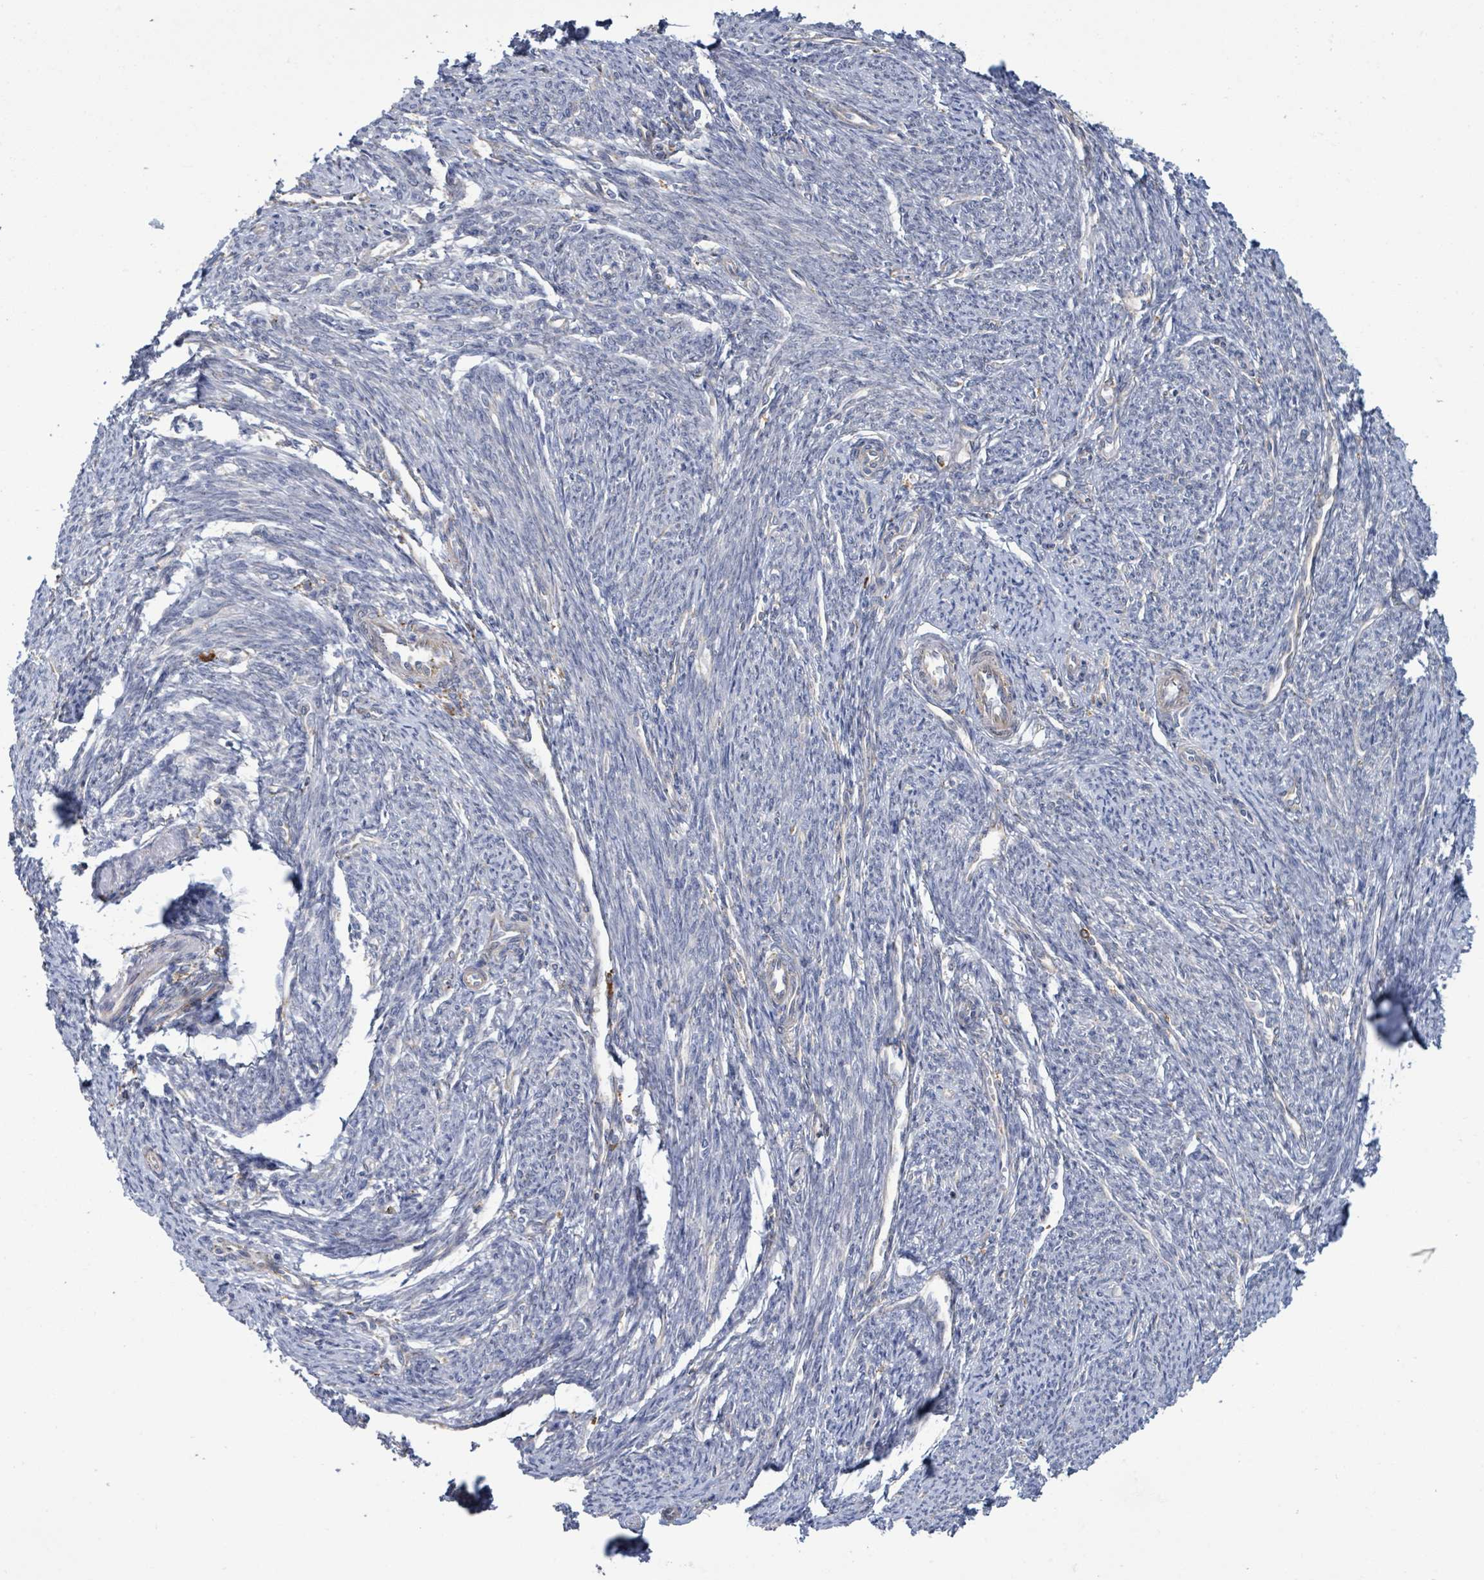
{"staining": {"intensity": "moderate", "quantity": "25%-75%", "location": "cytoplasmic/membranous"}, "tissue": "smooth muscle", "cell_type": "Smooth muscle cells", "image_type": "normal", "snomed": [{"axis": "morphology", "description": "Normal tissue, NOS"}, {"axis": "topography", "description": "Smooth muscle"}, {"axis": "topography", "description": "Fallopian tube"}], "caption": "The image displays immunohistochemical staining of normal smooth muscle. There is moderate cytoplasmic/membranous positivity is seen in about 25%-75% of smooth muscle cells.", "gene": "RFPL4AL1", "patient": {"sex": "female", "age": 59}}